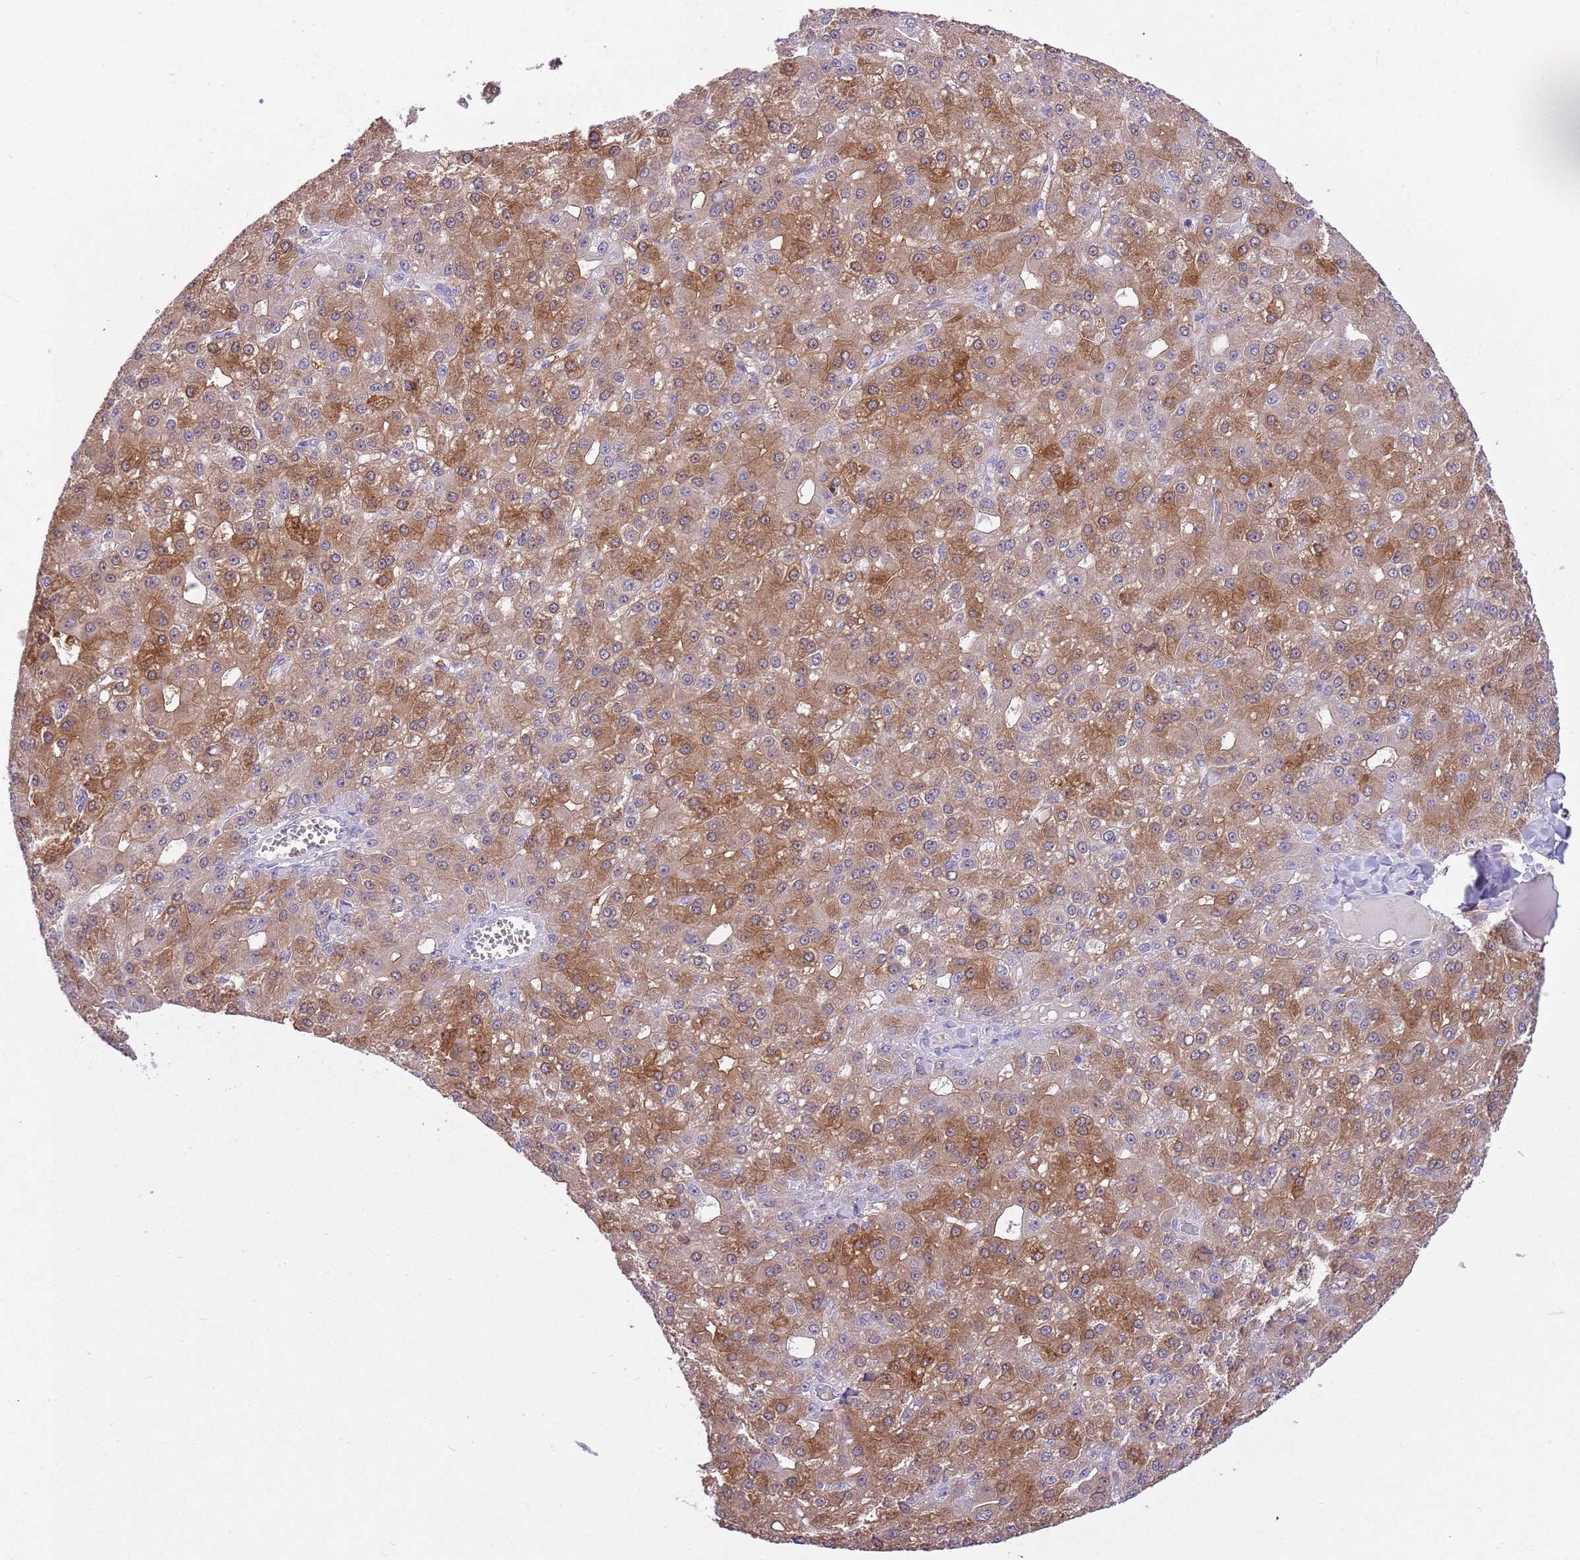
{"staining": {"intensity": "moderate", "quantity": ">75%", "location": "cytoplasmic/membranous"}, "tissue": "liver cancer", "cell_type": "Tumor cells", "image_type": "cancer", "snomed": [{"axis": "morphology", "description": "Carcinoma, Hepatocellular, NOS"}, {"axis": "topography", "description": "Liver"}], "caption": "Immunohistochemistry micrograph of hepatocellular carcinoma (liver) stained for a protein (brown), which displays medium levels of moderate cytoplasmic/membranous expression in approximately >75% of tumor cells.", "gene": "CFAP73", "patient": {"sex": "male", "age": 67}}